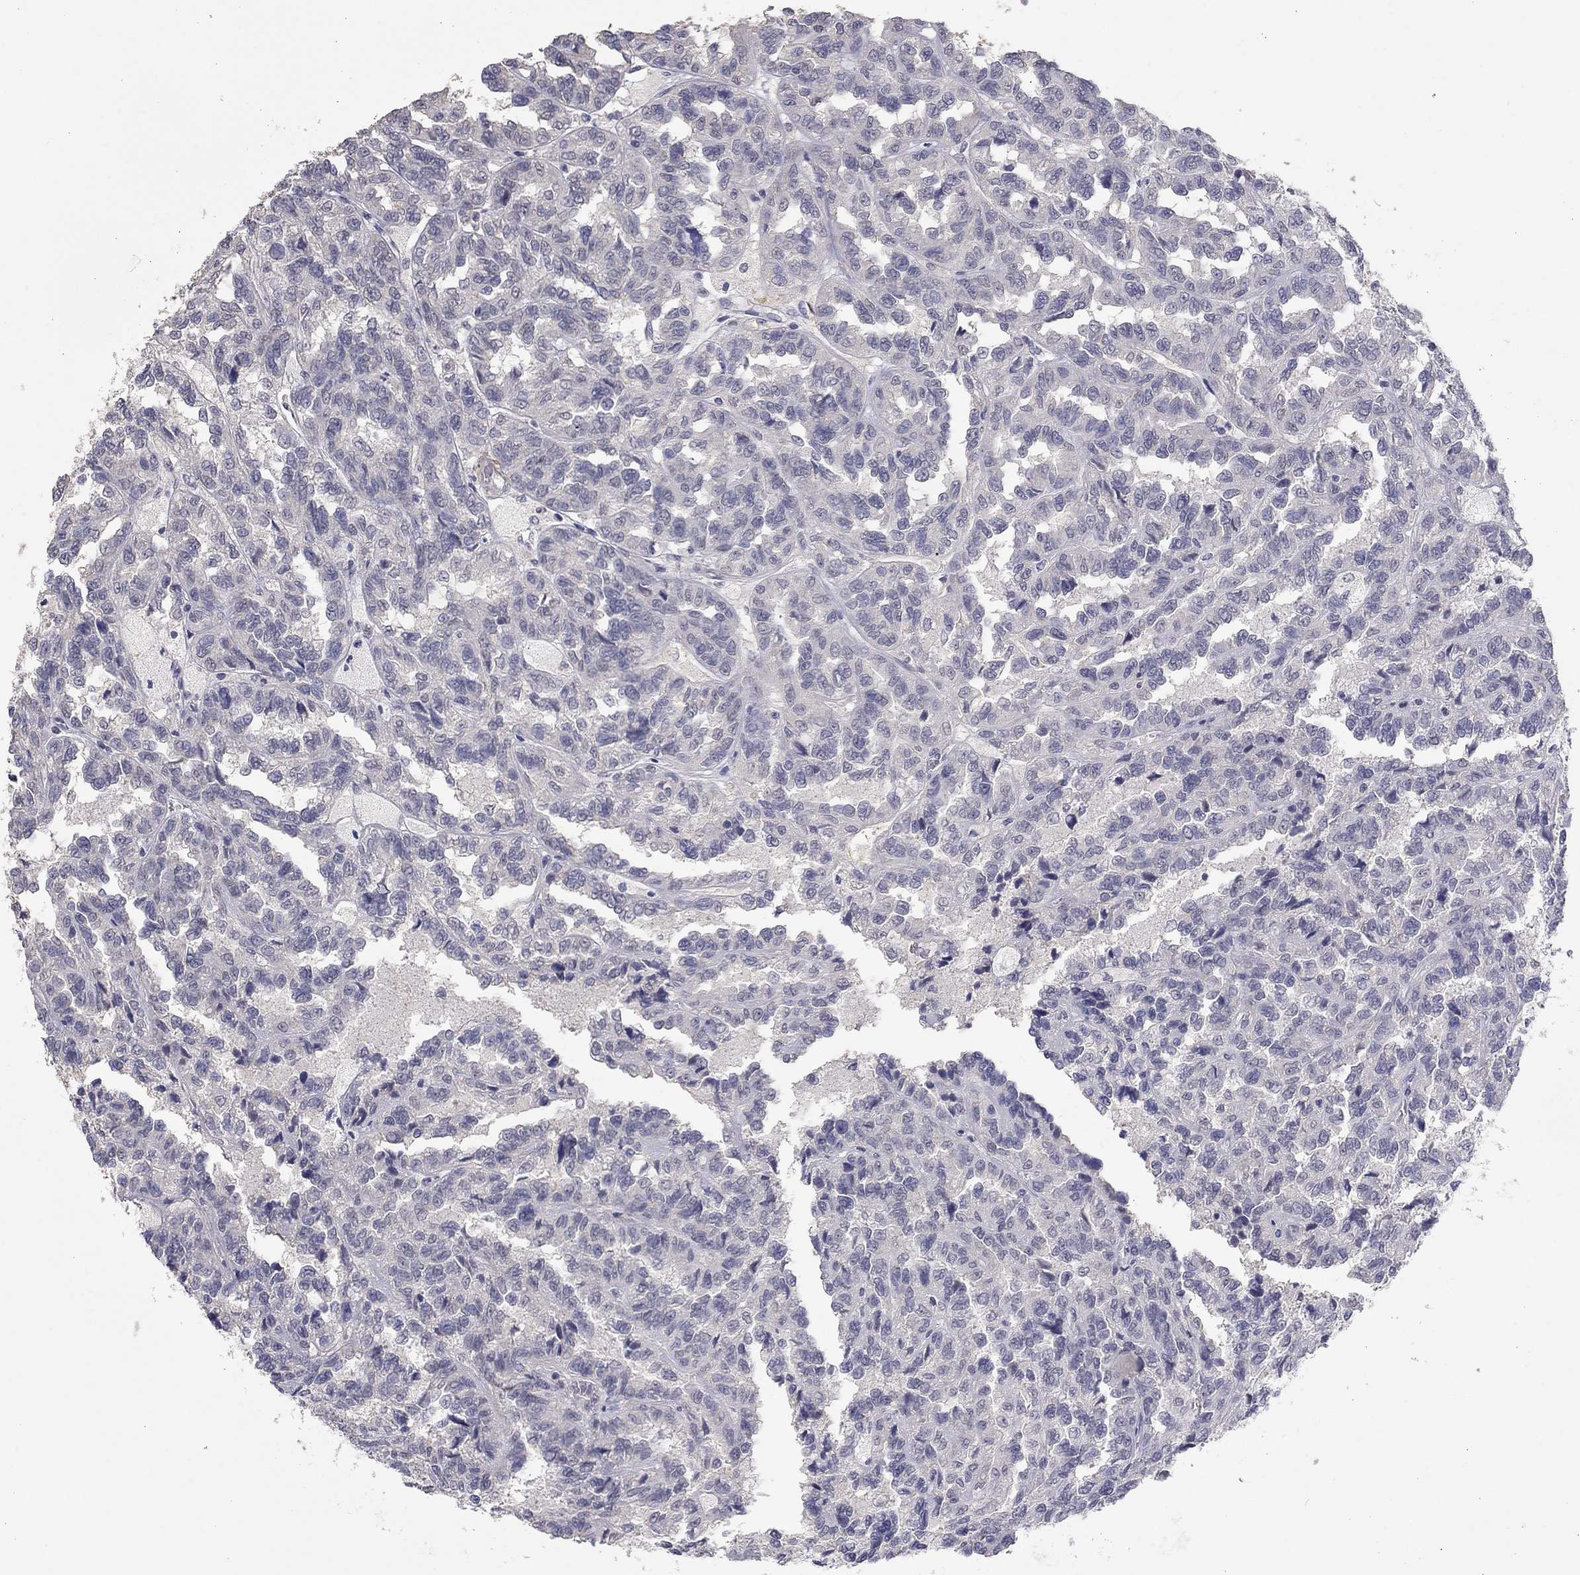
{"staining": {"intensity": "negative", "quantity": "none", "location": "none"}, "tissue": "renal cancer", "cell_type": "Tumor cells", "image_type": "cancer", "snomed": [{"axis": "morphology", "description": "Adenocarcinoma, NOS"}, {"axis": "topography", "description": "Kidney"}], "caption": "Protein analysis of adenocarcinoma (renal) reveals no significant positivity in tumor cells.", "gene": "IP6K3", "patient": {"sex": "male", "age": 79}}